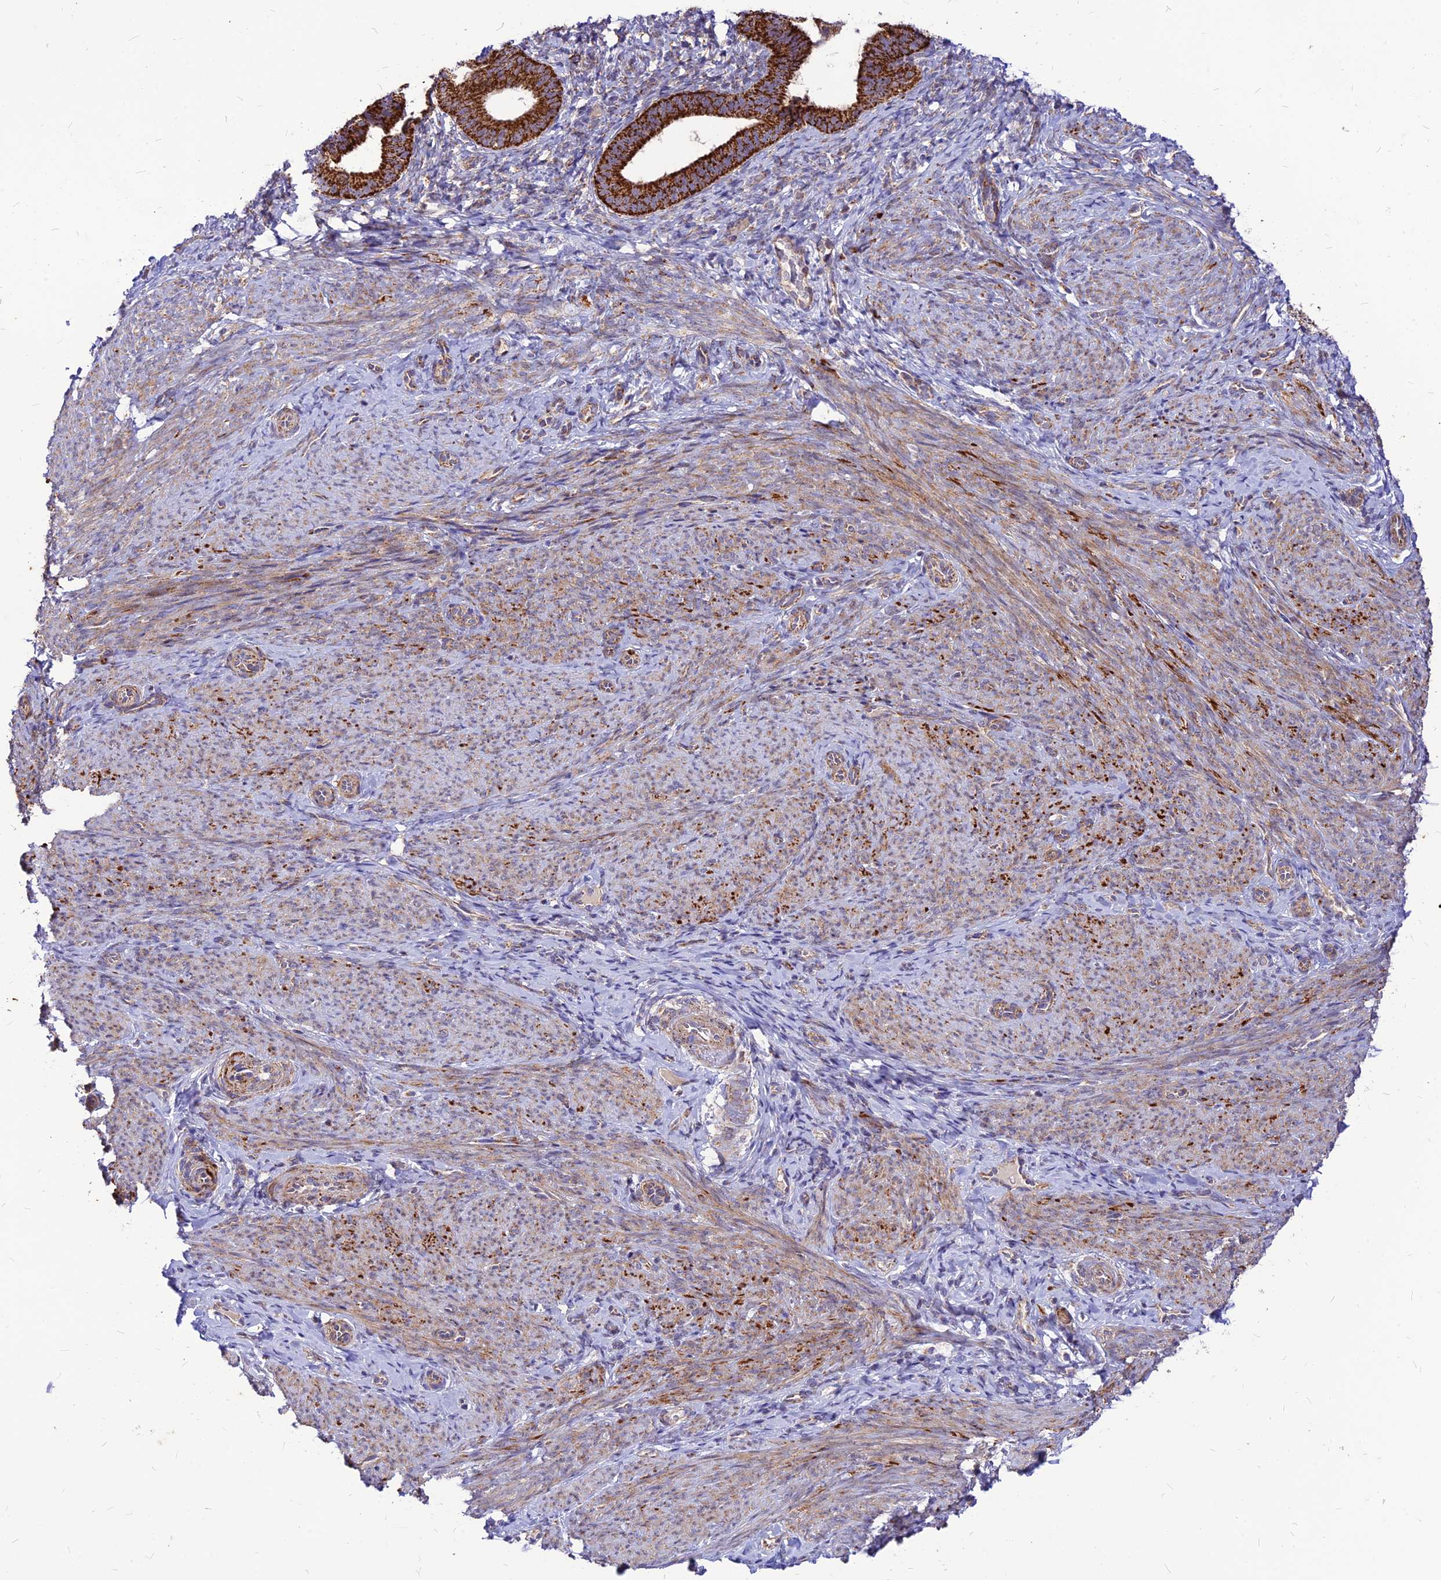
{"staining": {"intensity": "moderate", "quantity": "<25%", "location": "cytoplasmic/membranous"}, "tissue": "endometrium", "cell_type": "Cells in endometrial stroma", "image_type": "normal", "snomed": [{"axis": "morphology", "description": "Normal tissue, NOS"}, {"axis": "topography", "description": "Endometrium"}], "caption": "Brown immunohistochemical staining in benign endometrium demonstrates moderate cytoplasmic/membranous positivity in about <25% of cells in endometrial stroma.", "gene": "ECI1", "patient": {"sex": "female", "age": 65}}